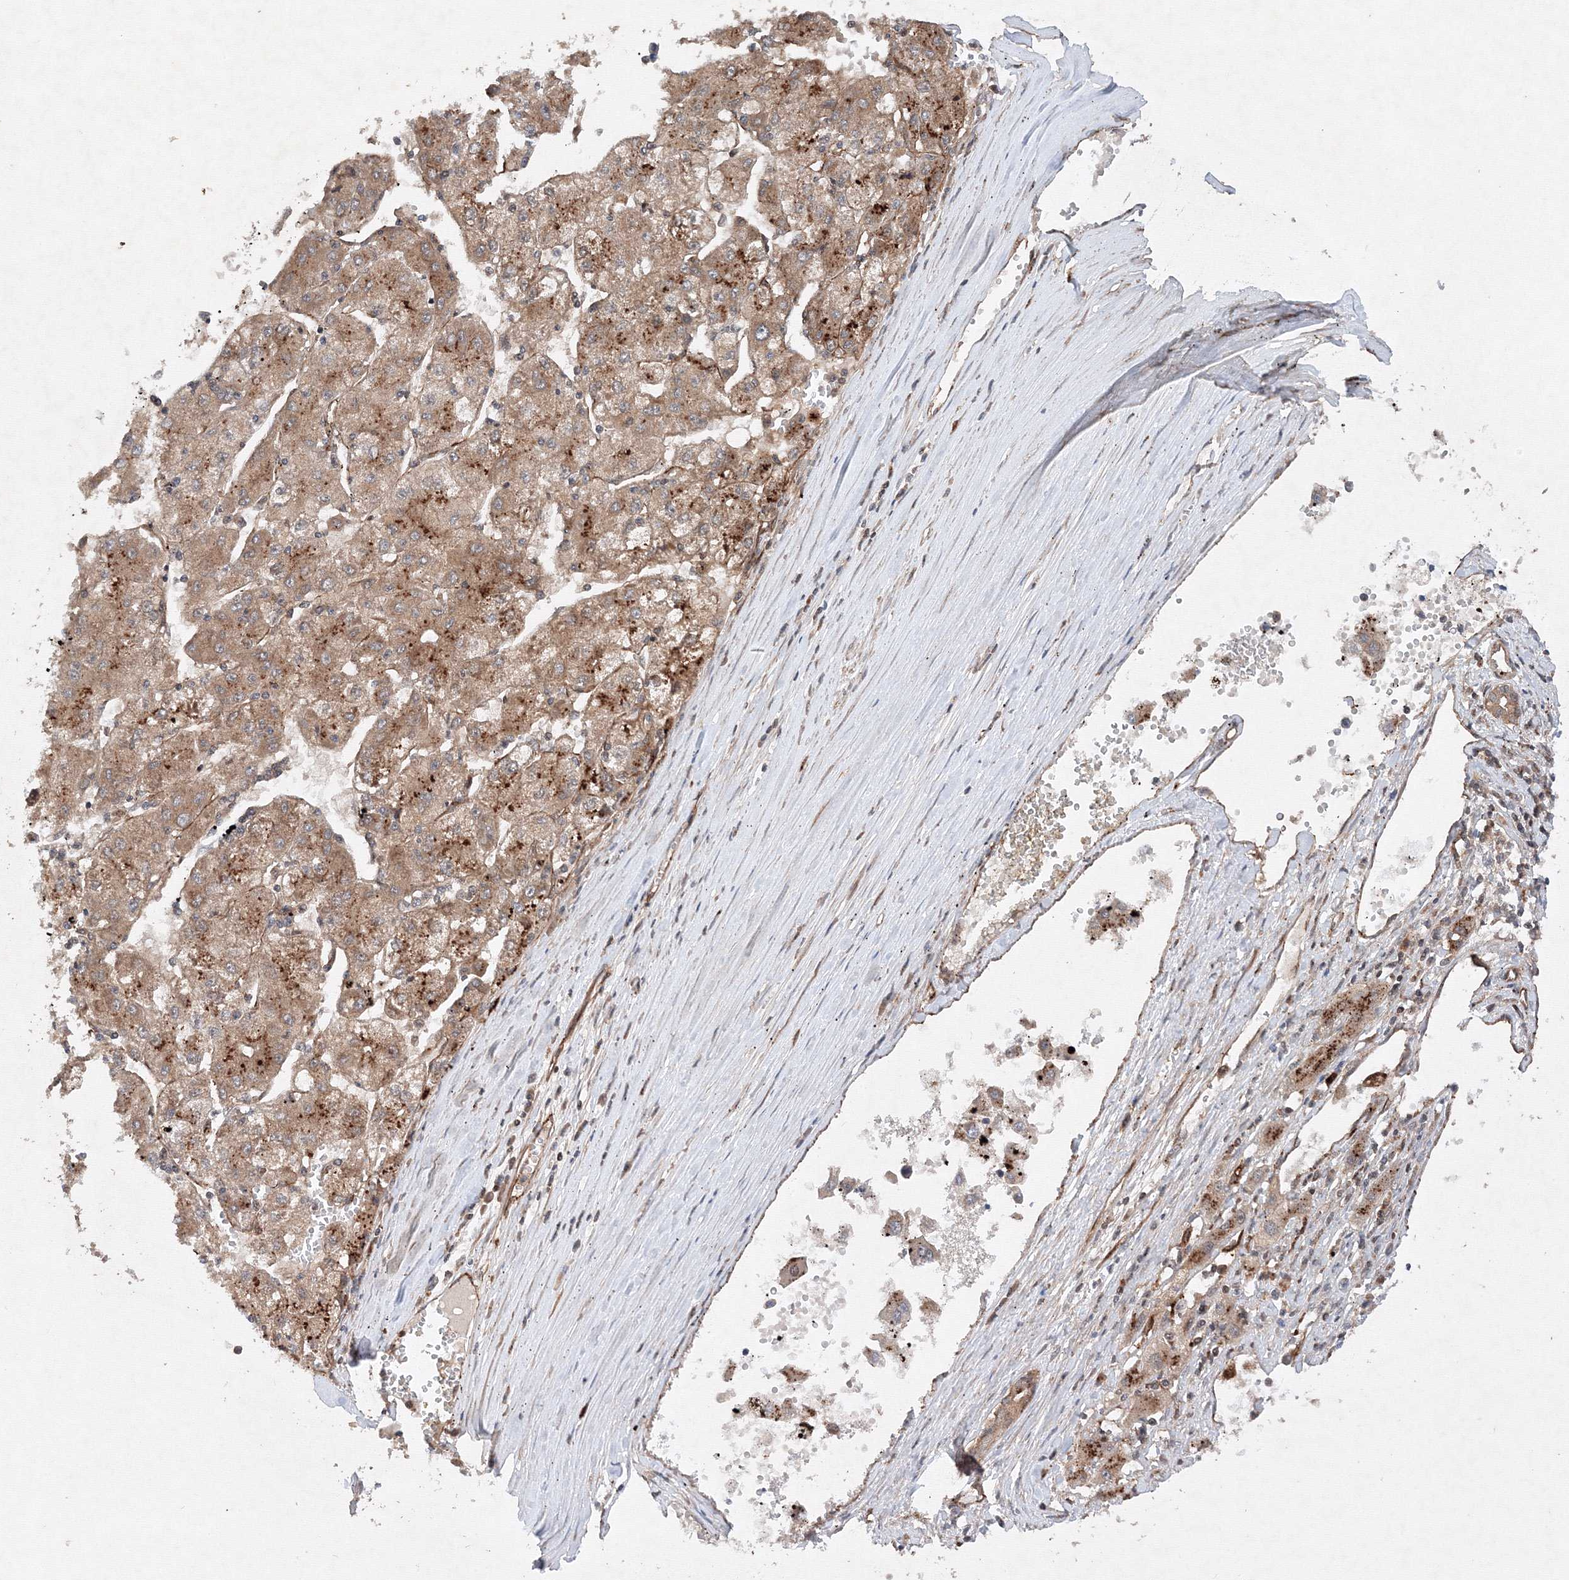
{"staining": {"intensity": "moderate", "quantity": "25%-75%", "location": "cytoplasmic/membranous"}, "tissue": "liver cancer", "cell_type": "Tumor cells", "image_type": "cancer", "snomed": [{"axis": "morphology", "description": "Carcinoma, Hepatocellular, NOS"}, {"axis": "topography", "description": "Liver"}], "caption": "Brown immunohistochemical staining in hepatocellular carcinoma (liver) demonstrates moderate cytoplasmic/membranous positivity in approximately 25%-75% of tumor cells.", "gene": "DCTD", "patient": {"sex": "male", "age": 72}}